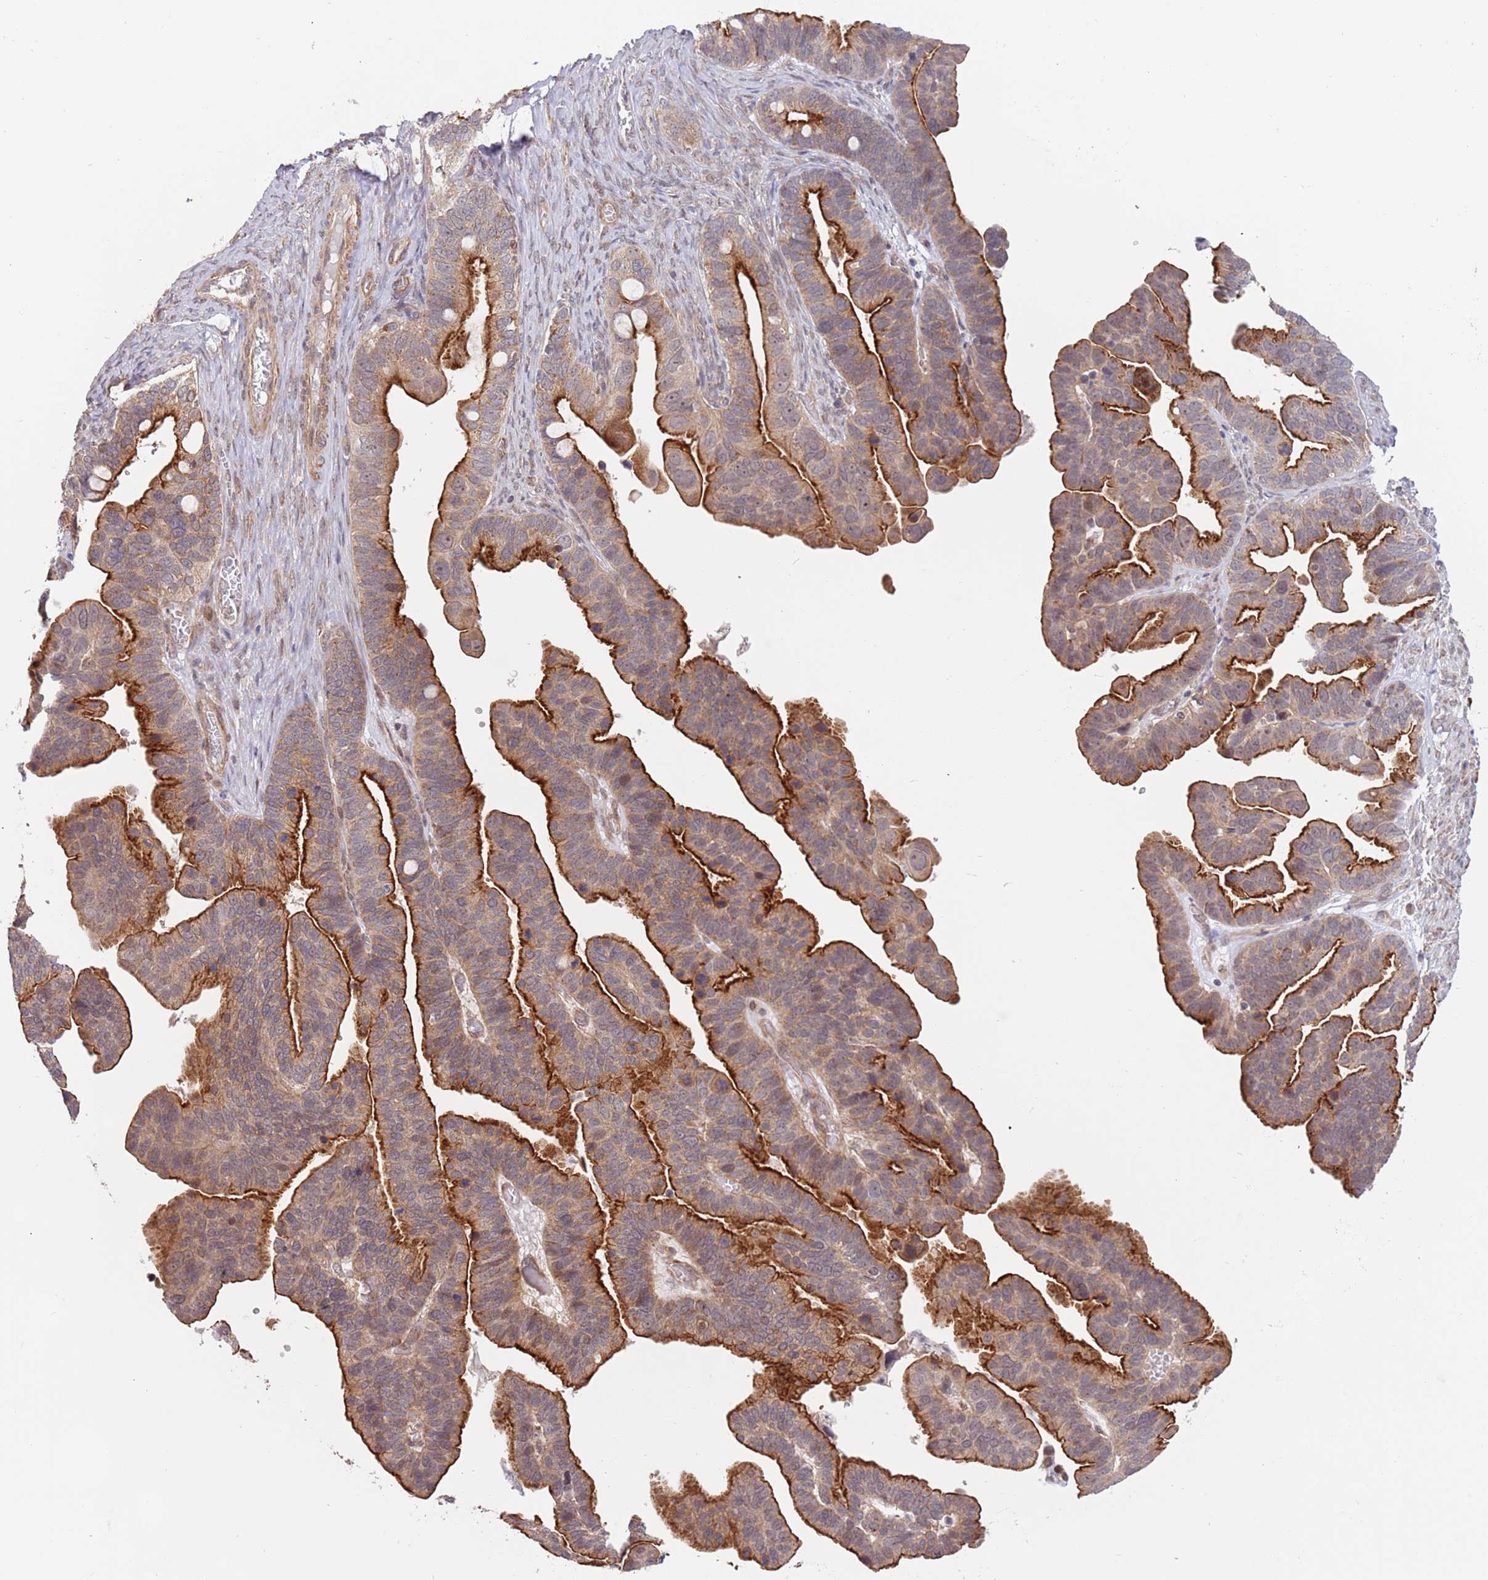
{"staining": {"intensity": "strong", "quantity": "25%-75%", "location": "cytoplasmic/membranous"}, "tissue": "ovarian cancer", "cell_type": "Tumor cells", "image_type": "cancer", "snomed": [{"axis": "morphology", "description": "Cystadenocarcinoma, serous, NOS"}, {"axis": "topography", "description": "Ovary"}], "caption": "High-magnification brightfield microscopy of ovarian cancer stained with DAB (3,3'-diaminobenzidine) (brown) and counterstained with hematoxylin (blue). tumor cells exhibit strong cytoplasmic/membranous expression is appreciated in about25%-75% of cells.", "gene": "UQCC3", "patient": {"sex": "female", "age": 56}}